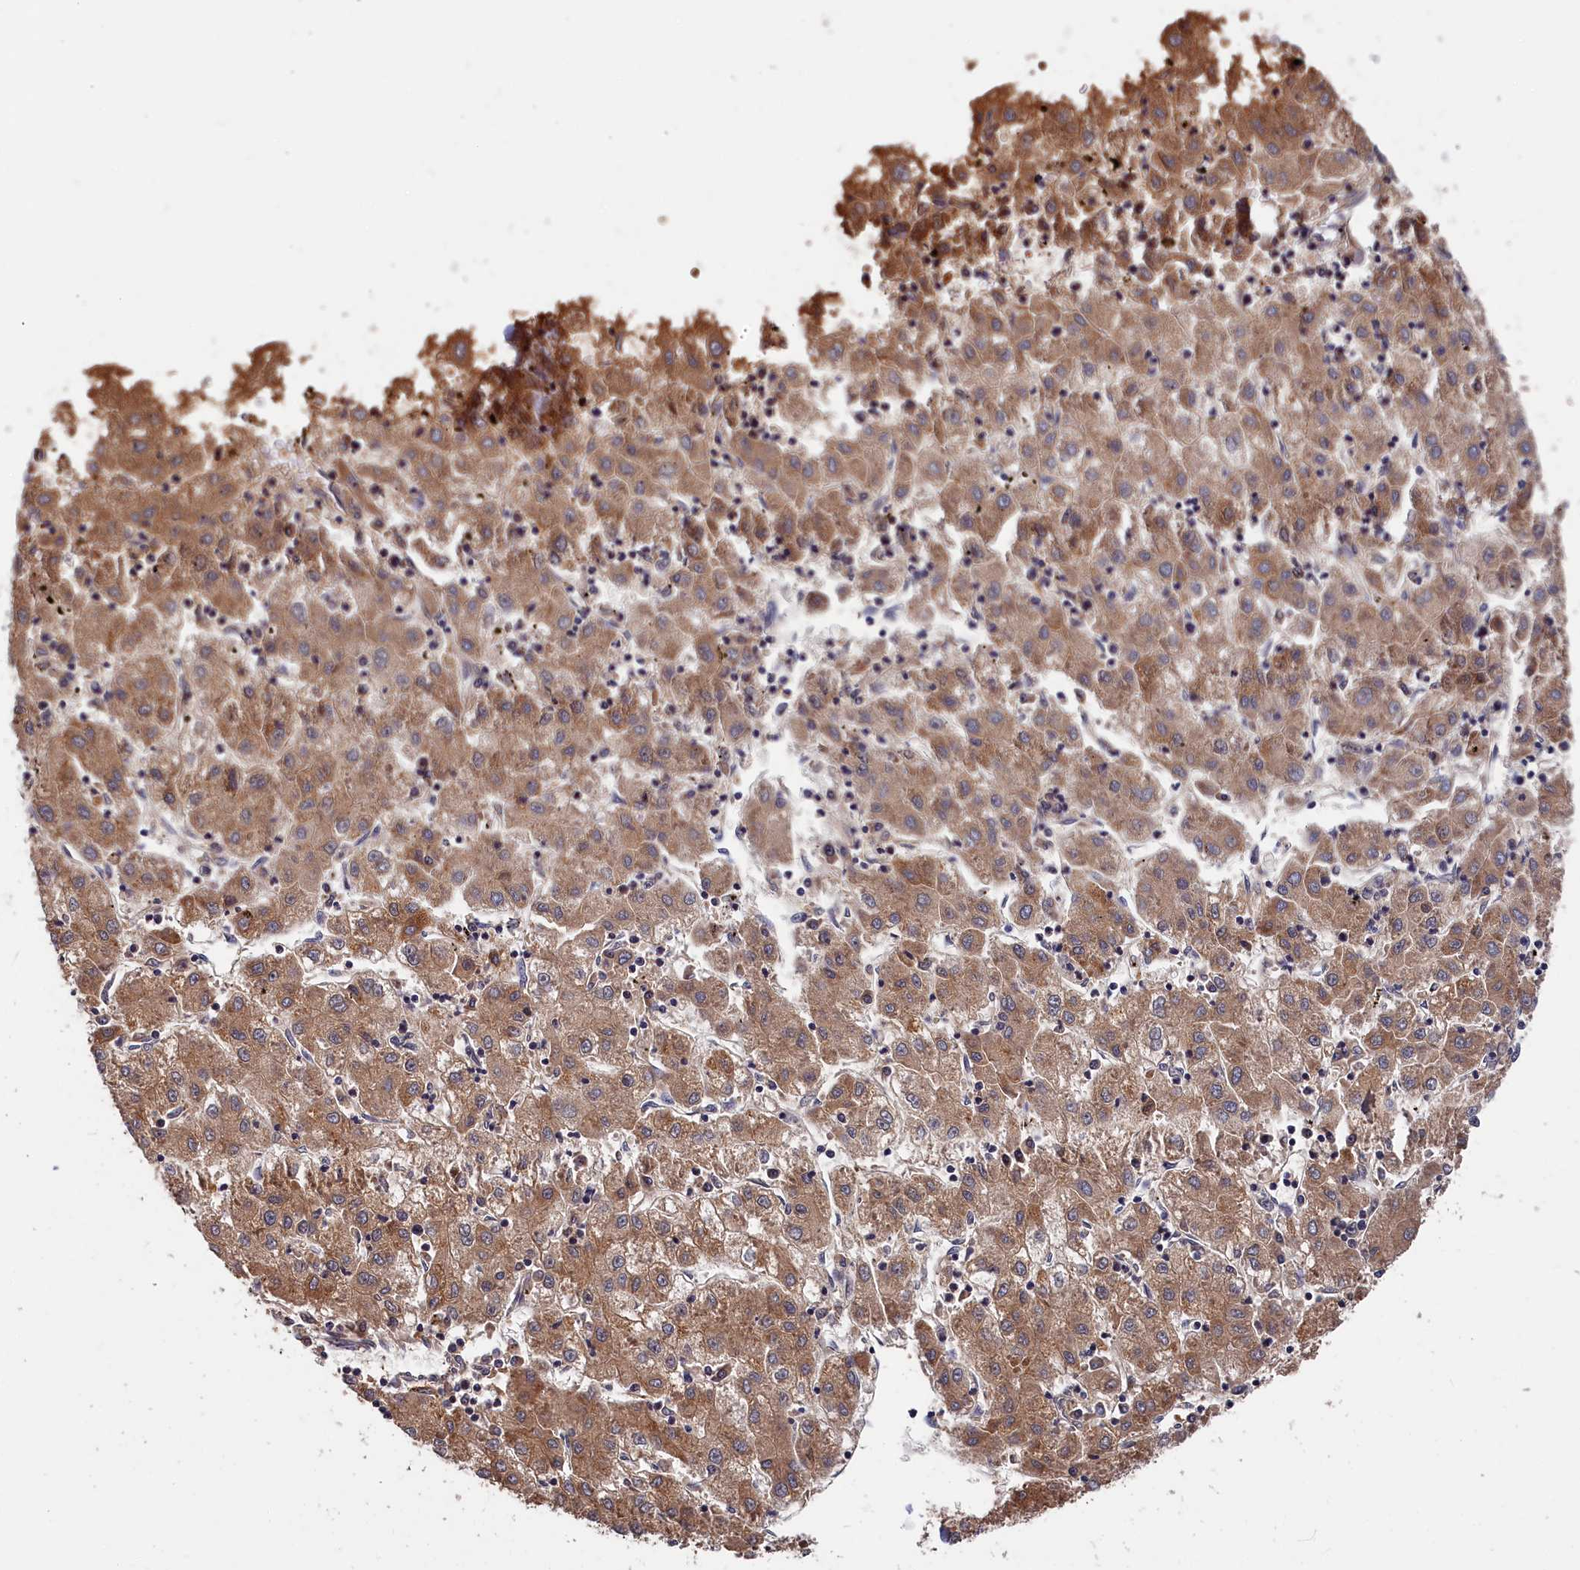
{"staining": {"intensity": "moderate", "quantity": ">75%", "location": "cytoplasmic/membranous"}, "tissue": "liver cancer", "cell_type": "Tumor cells", "image_type": "cancer", "snomed": [{"axis": "morphology", "description": "Carcinoma, Hepatocellular, NOS"}, {"axis": "topography", "description": "Liver"}], "caption": "A micrograph of human liver cancer stained for a protein reveals moderate cytoplasmic/membranous brown staining in tumor cells. (DAB = brown stain, brightfield microscopy at high magnification).", "gene": "ITIH1", "patient": {"sex": "male", "age": 72}}